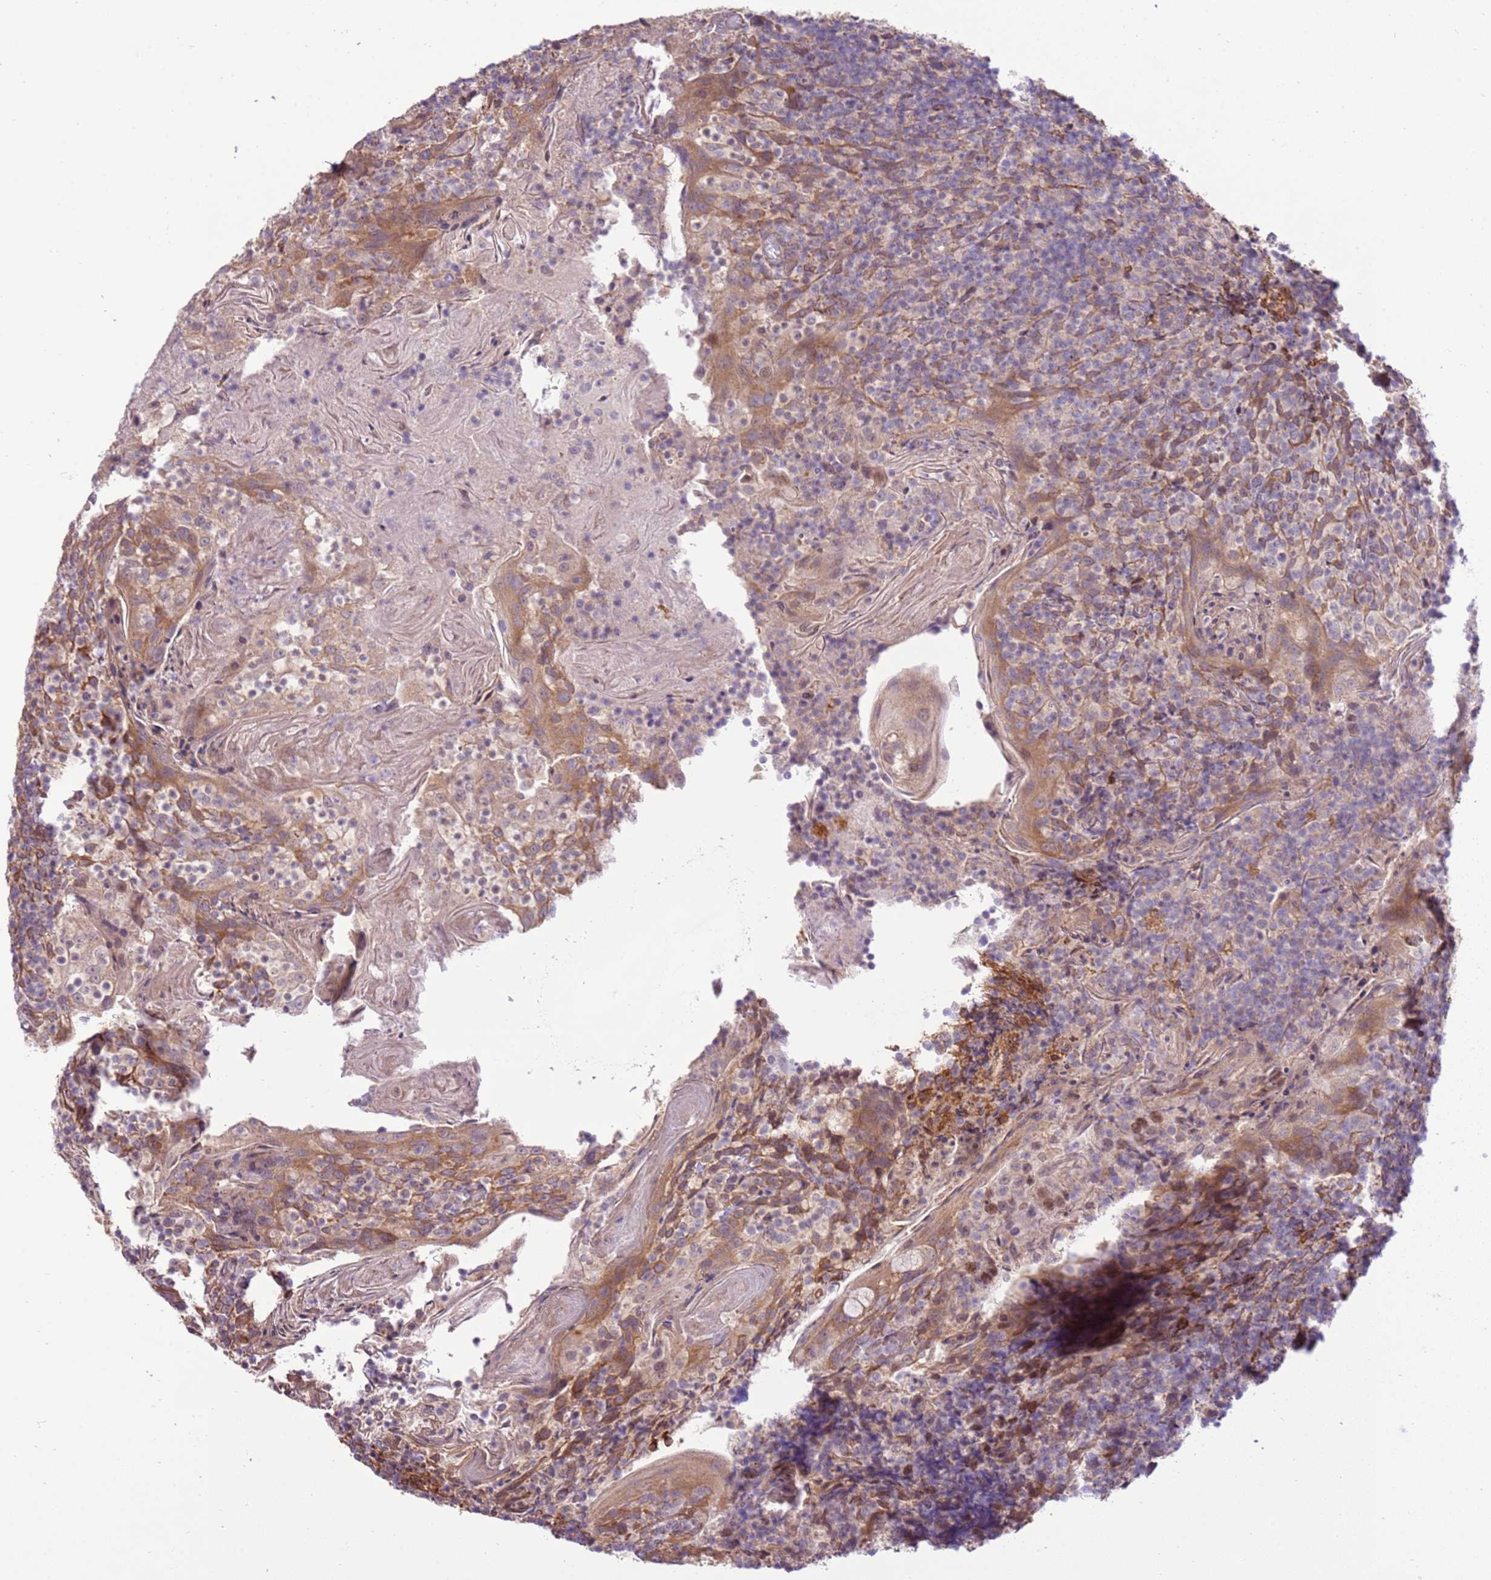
{"staining": {"intensity": "negative", "quantity": "none", "location": "none"}, "tissue": "tonsil", "cell_type": "Germinal center cells", "image_type": "normal", "snomed": [{"axis": "morphology", "description": "Normal tissue, NOS"}, {"axis": "topography", "description": "Tonsil"}], "caption": "A histopathology image of human tonsil is negative for staining in germinal center cells. (IHC, brightfield microscopy, high magnification).", "gene": "SCARA3", "patient": {"sex": "female", "age": 10}}